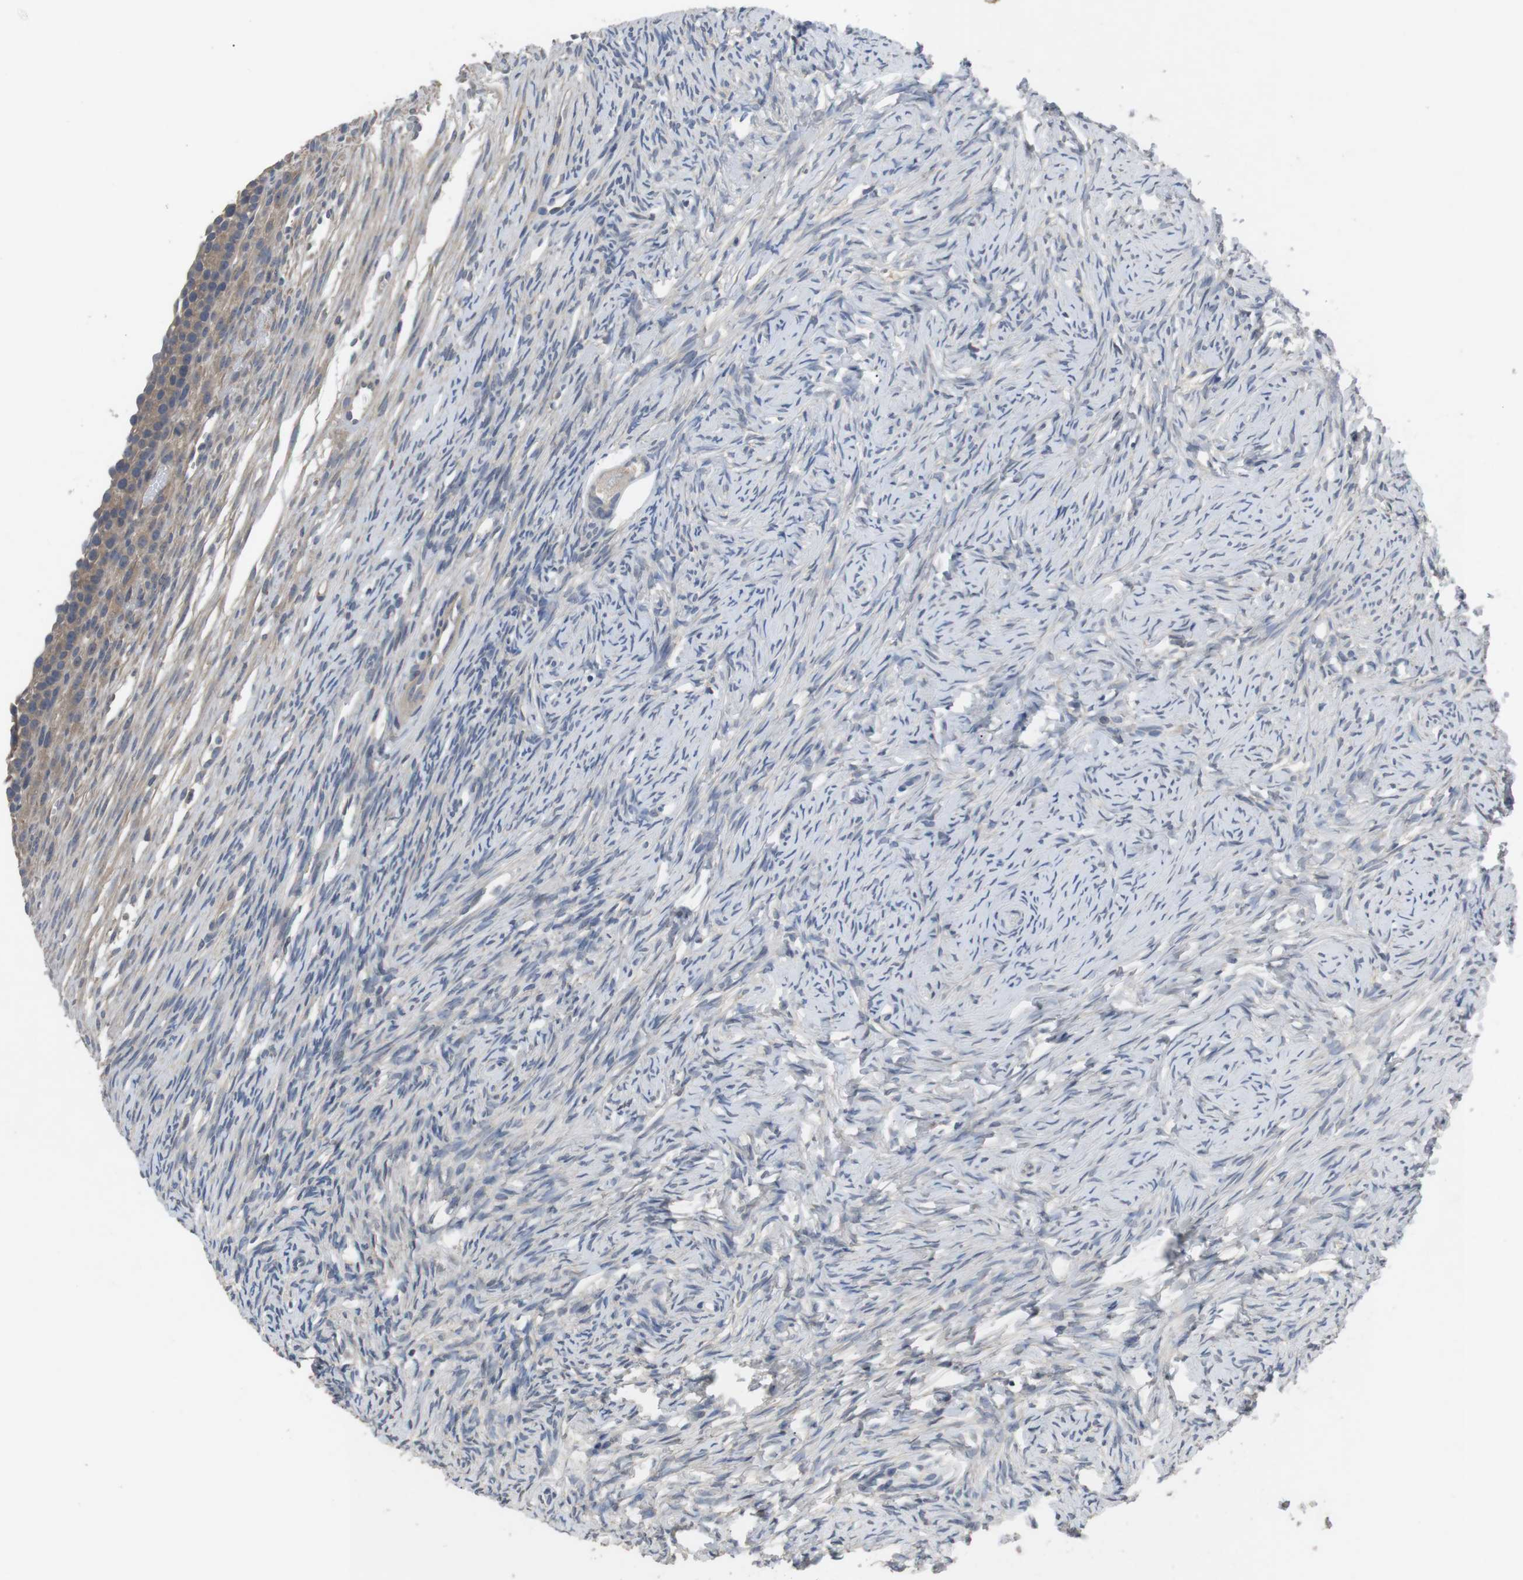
{"staining": {"intensity": "weak", "quantity": ">75%", "location": "cytoplasmic/membranous"}, "tissue": "ovary", "cell_type": "Follicle cells", "image_type": "normal", "snomed": [{"axis": "morphology", "description": "Normal tissue, NOS"}, {"axis": "topography", "description": "Ovary"}], "caption": "Immunohistochemical staining of unremarkable human ovary shows >75% levels of weak cytoplasmic/membranous protein expression in about >75% of follicle cells. Nuclei are stained in blue.", "gene": "ADGRL3", "patient": {"sex": "female", "age": 33}}